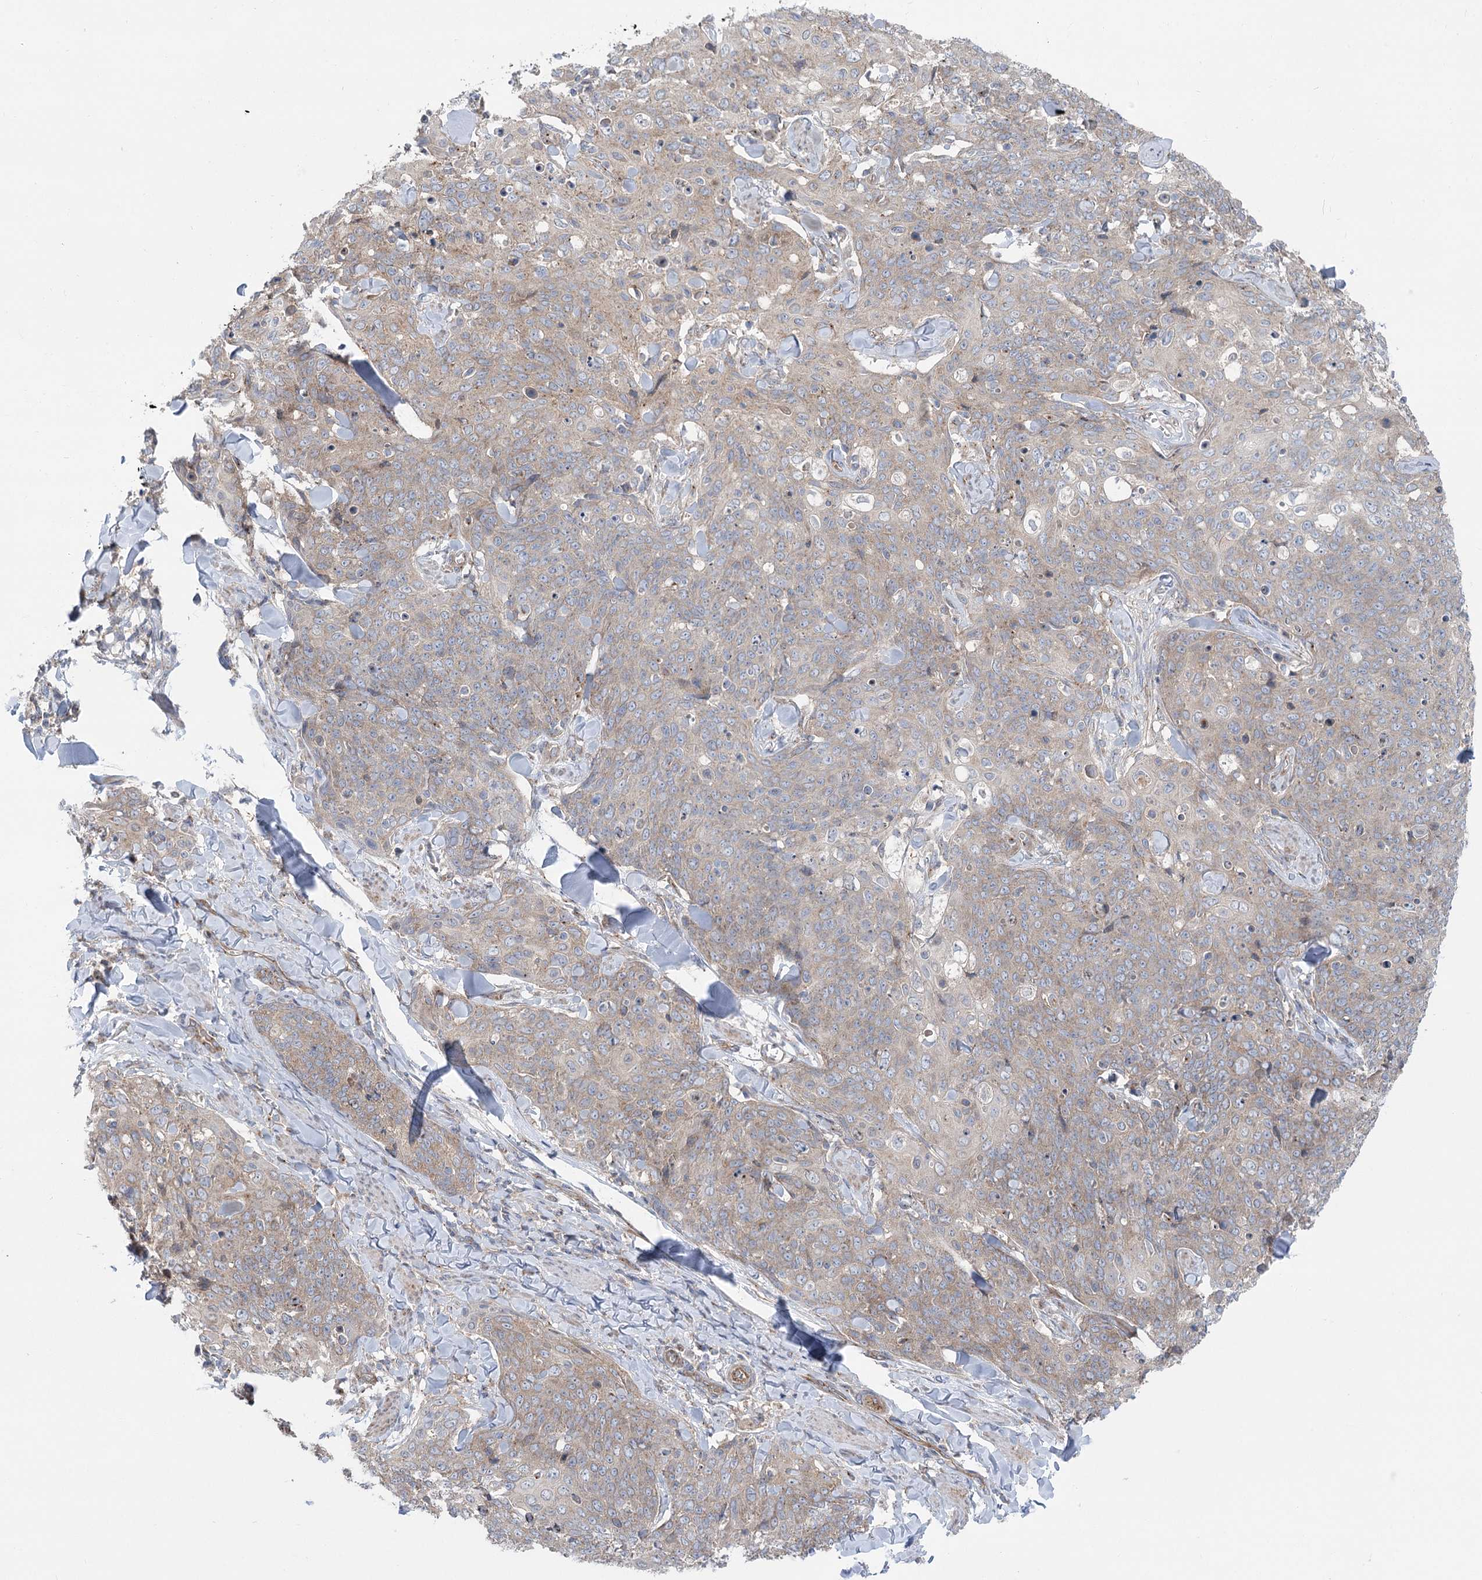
{"staining": {"intensity": "weak", "quantity": ">75%", "location": "cytoplasmic/membranous"}, "tissue": "skin cancer", "cell_type": "Tumor cells", "image_type": "cancer", "snomed": [{"axis": "morphology", "description": "Squamous cell carcinoma, NOS"}, {"axis": "topography", "description": "Skin"}, {"axis": "topography", "description": "Vulva"}], "caption": "An immunohistochemistry (IHC) histopathology image of tumor tissue is shown. Protein staining in brown highlights weak cytoplasmic/membranous positivity in squamous cell carcinoma (skin) within tumor cells.", "gene": "SCN11A", "patient": {"sex": "female", "age": 85}}